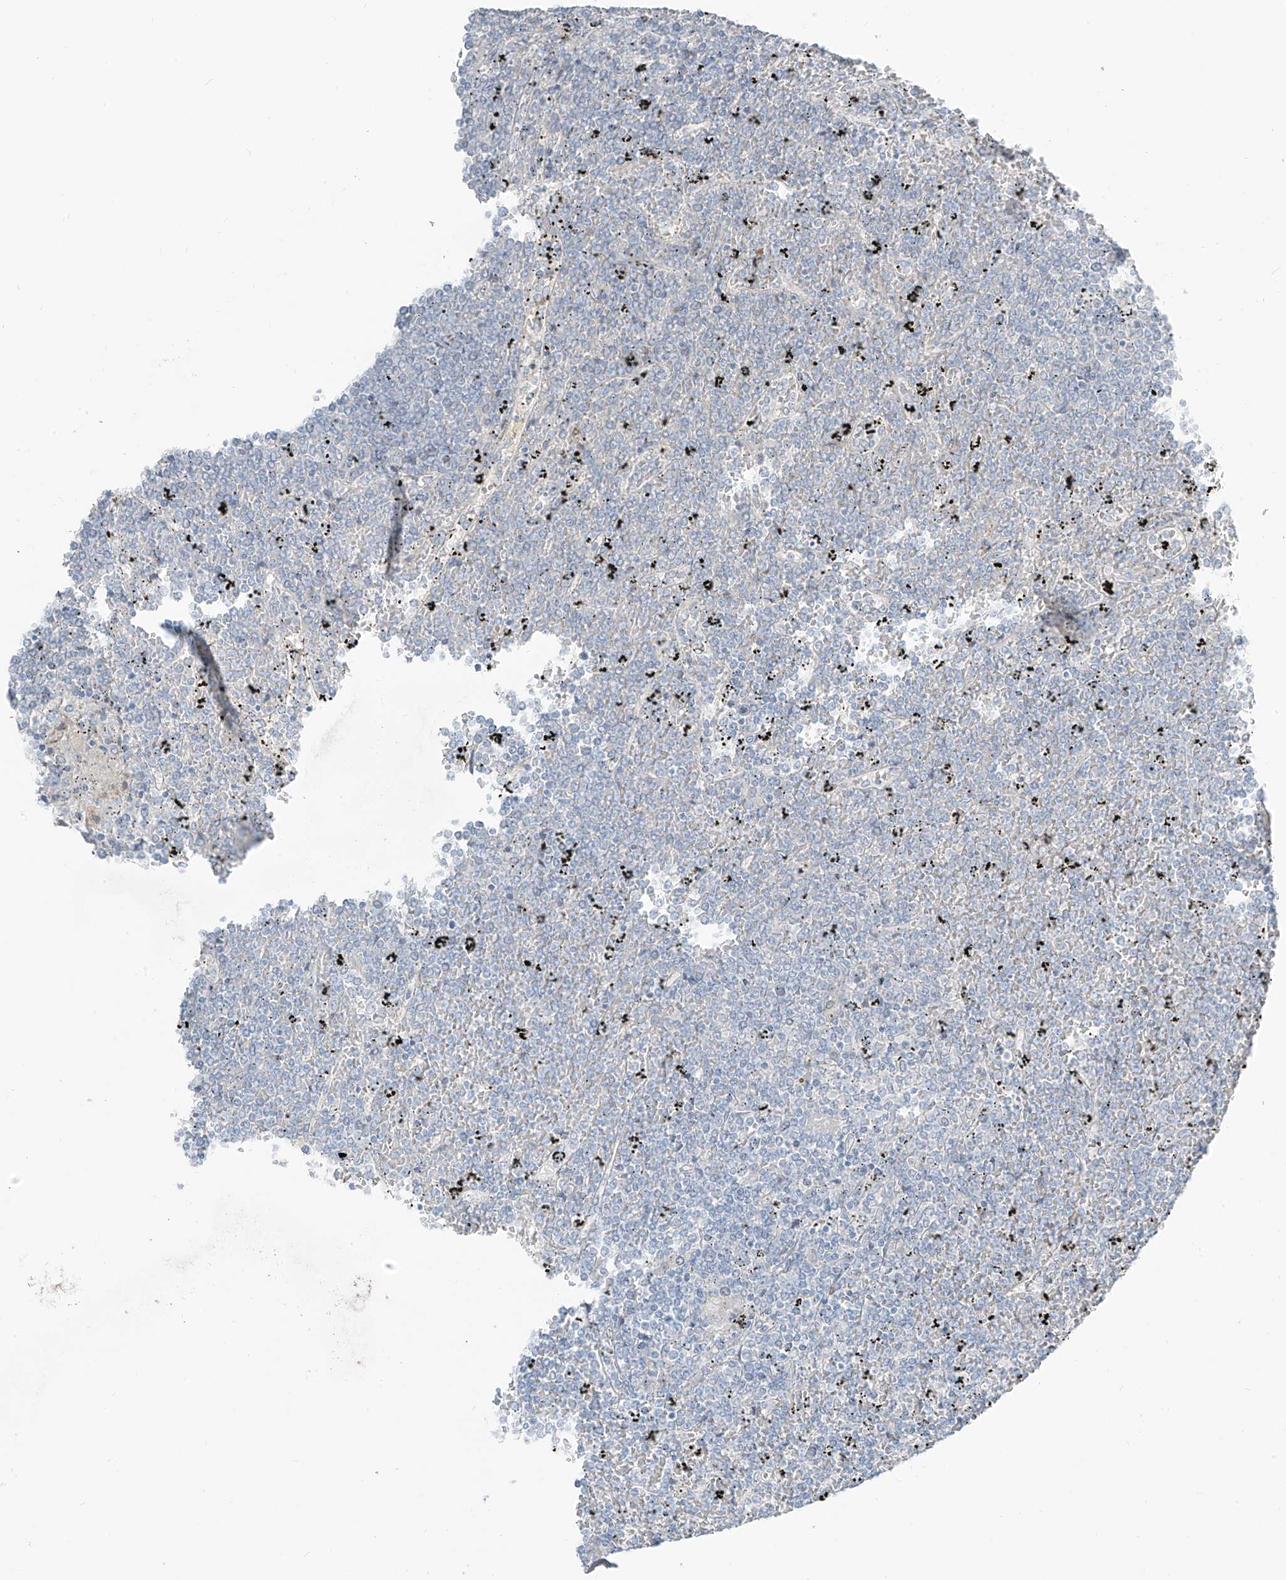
{"staining": {"intensity": "negative", "quantity": "none", "location": "none"}, "tissue": "lymphoma", "cell_type": "Tumor cells", "image_type": "cancer", "snomed": [{"axis": "morphology", "description": "Malignant lymphoma, non-Hodgkin's type, Low grade"}, {"axis": "topography", "description": "Spleen"}], "caption": "A high-resolution photomicrograph shows immunohistochemistry (IHC) staining of low-grade malignant lymphoma, non-Hodgkin's type, which exhibits no significant staining in tumor cells.", "gene": "PRDM6", "patient": {"sex": "female", "age": 19}}